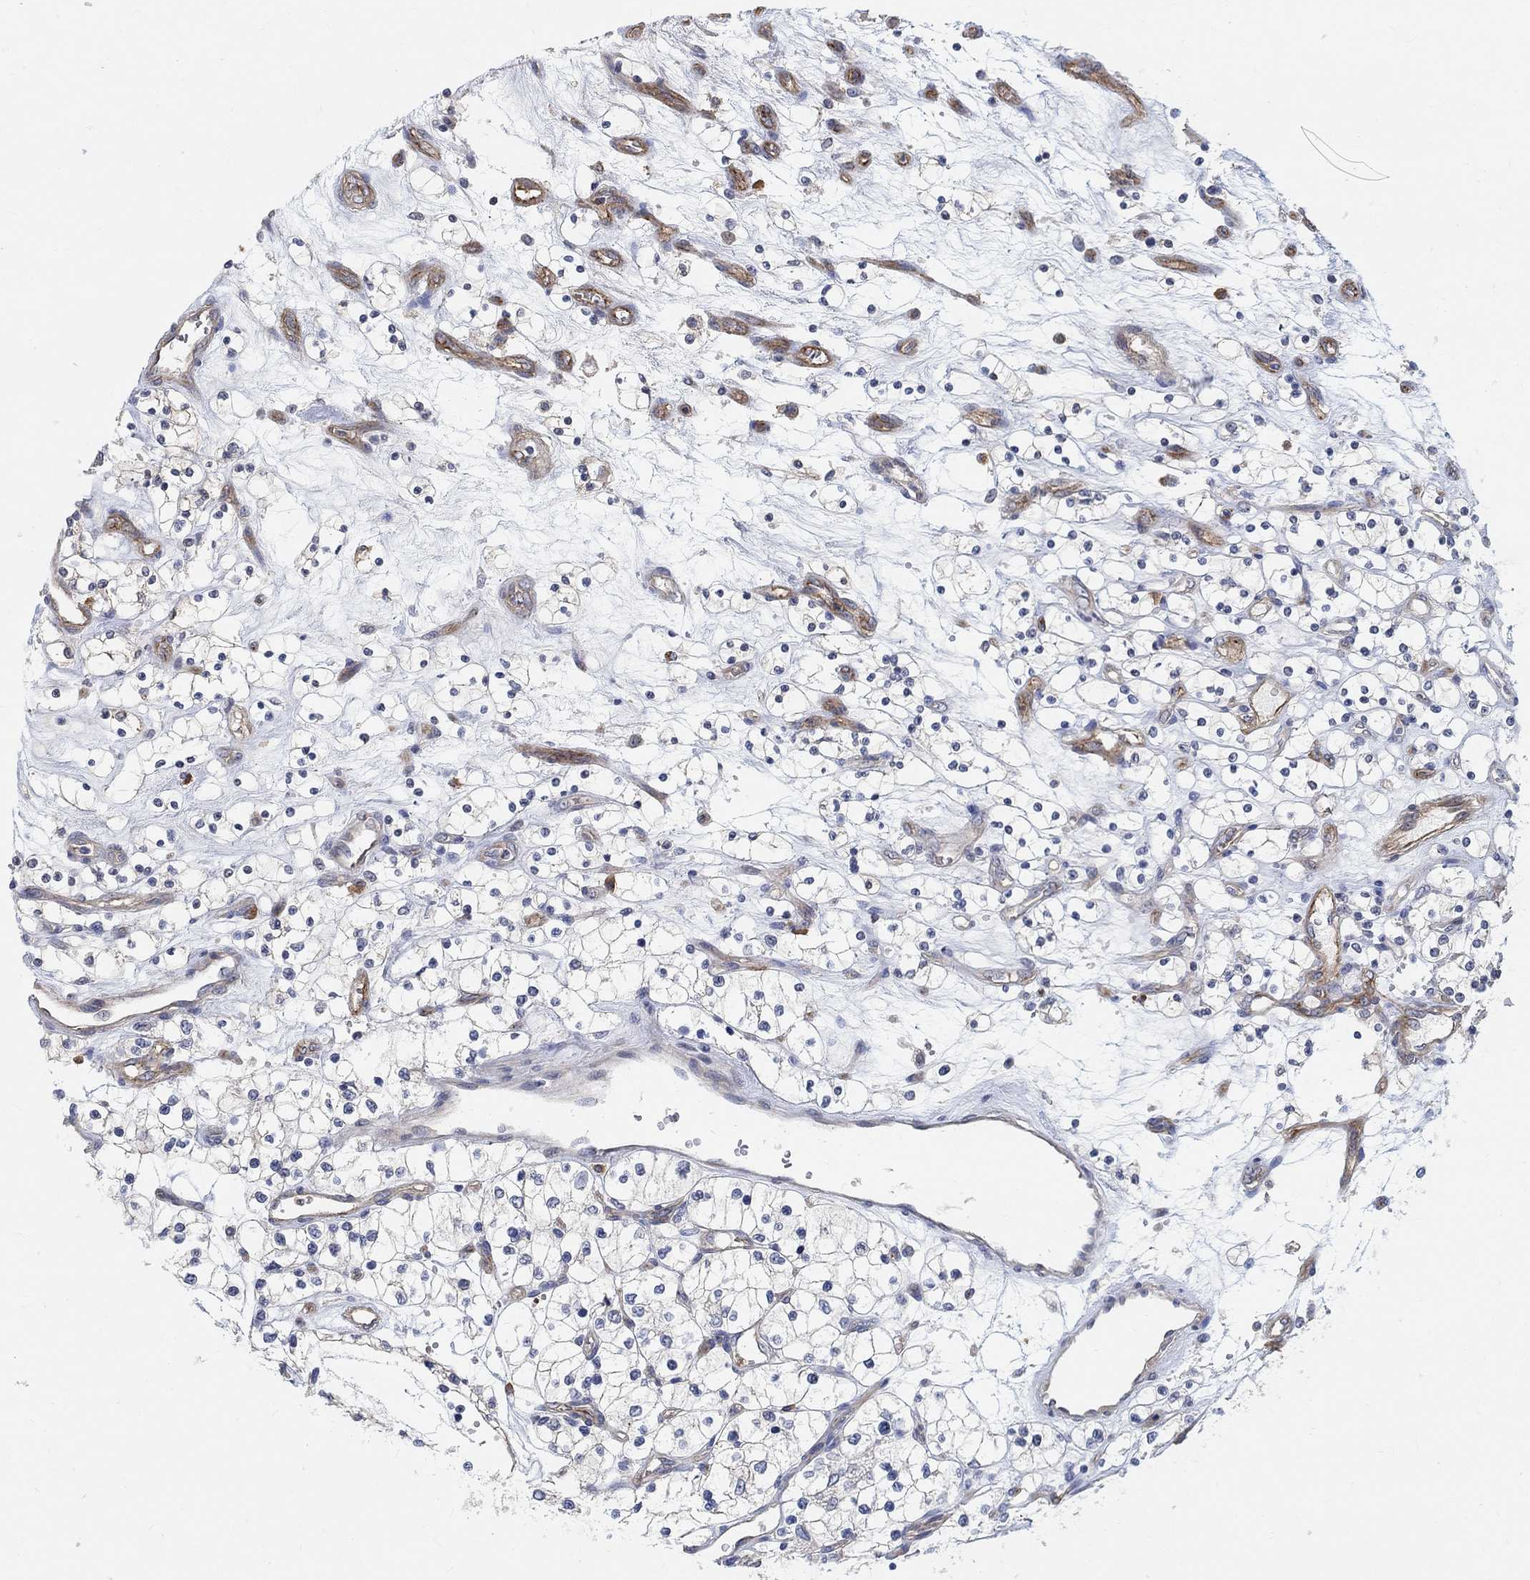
{"staining": {"intensity": "negative", "quantity": "none", "location": "none"}, "tissue": "renal cancer", "cell_type": "Tumor cells", "image_type": "cancer", "snomed": [{"axis": "morphology", "description": "Adenocarcinoma, NOS"}, {"axis": "topography", "description": "Kidney"}], "caption": "The immunohistochemistry image has no significant positivity in tumor cells of renal adenocarcinoma tissue.", "gene": "SYT16", "patient": {"sex": "female", "age": 69}}